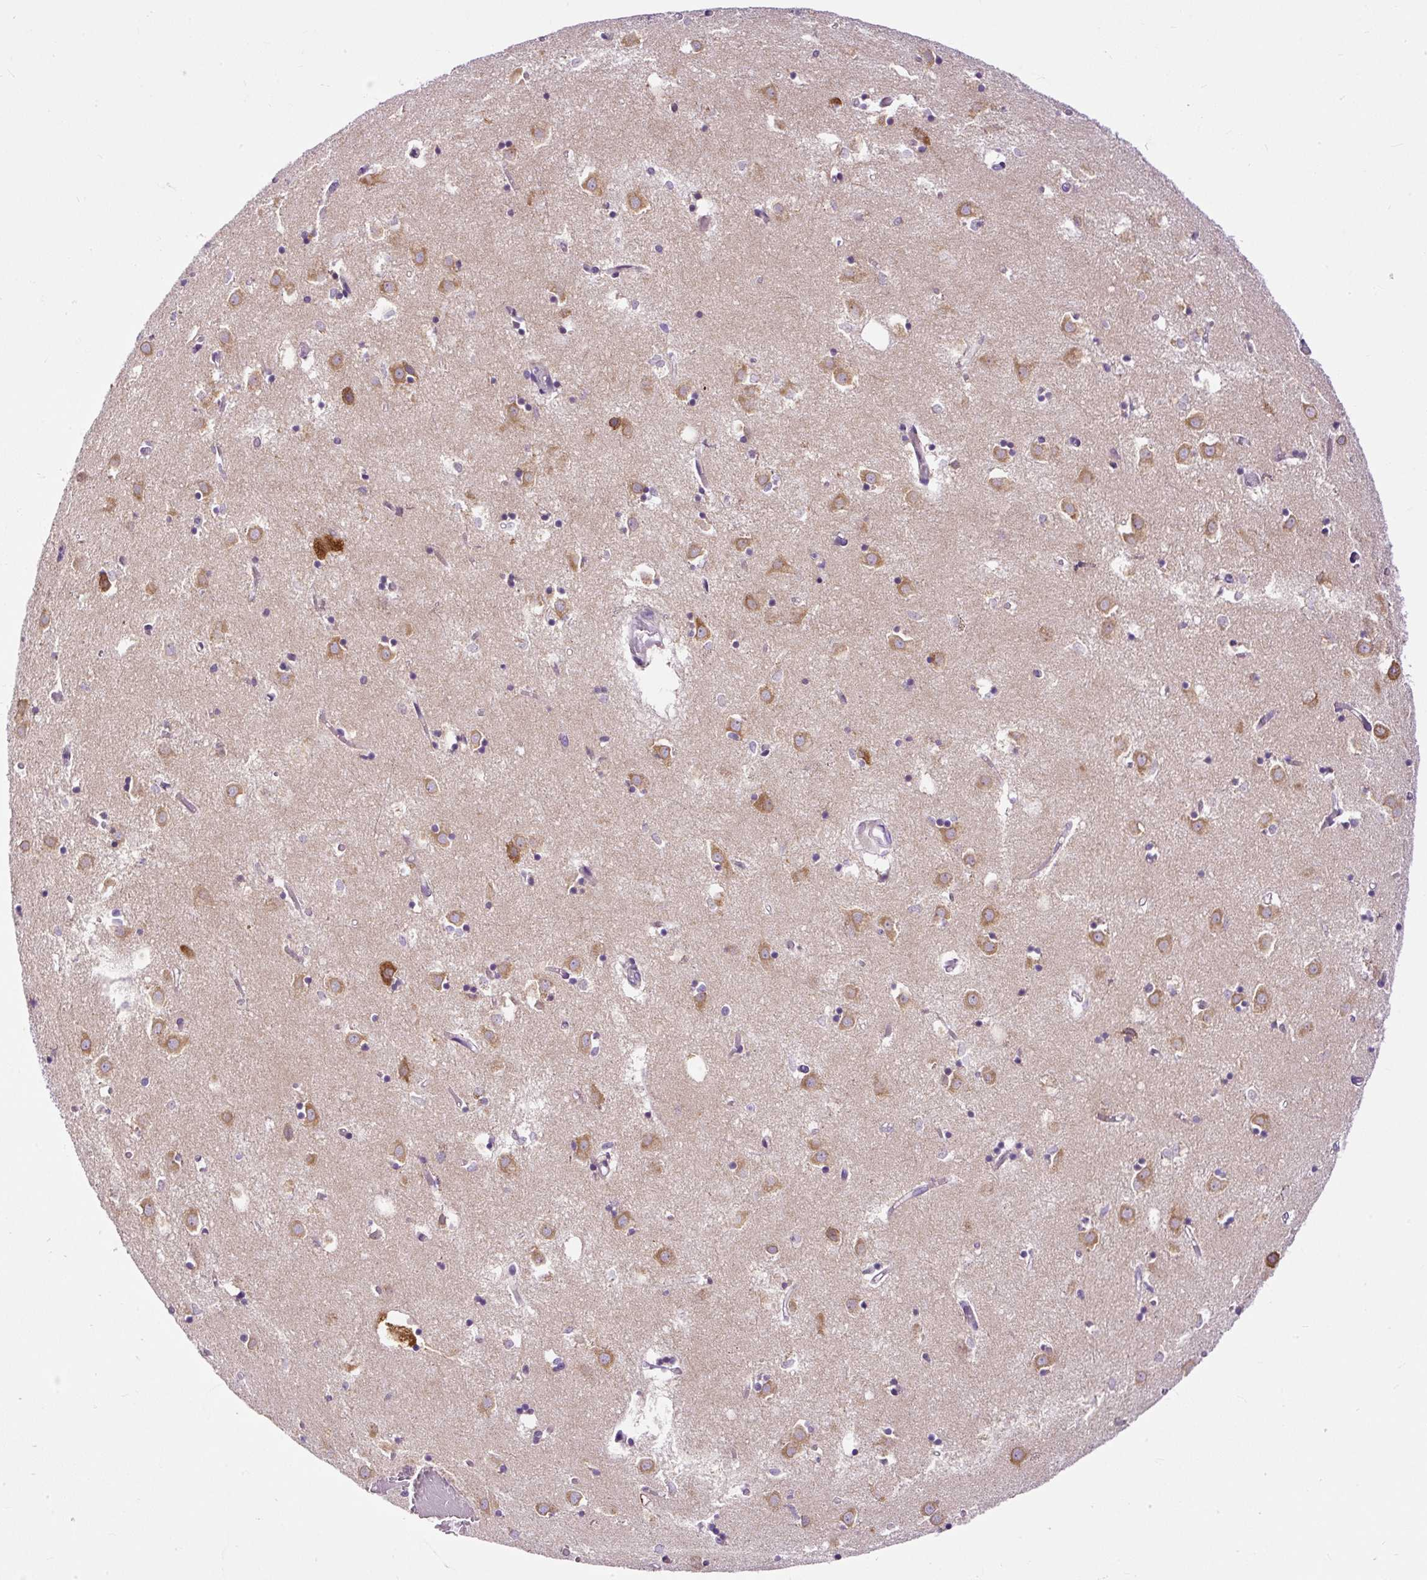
{"staining": {"intensity": "negative", "quantity": "none", "location": "none"}, "tissue": "caudate", "cell_type": "Glial cells", "image_type": "normal", "snomed": [{"axis": "morphology", "description": "Normal tissue, NOS"}, {"axis": "topography", "description": "Lateral ventricle wall"}], "caption": "An image of human caudate is negative for staining in glial cells. (DAB IHC visualized using brightfield microscopy, high magnification).", "gene": "FMC1", "patient": {"sex": "male", "age": 70}}